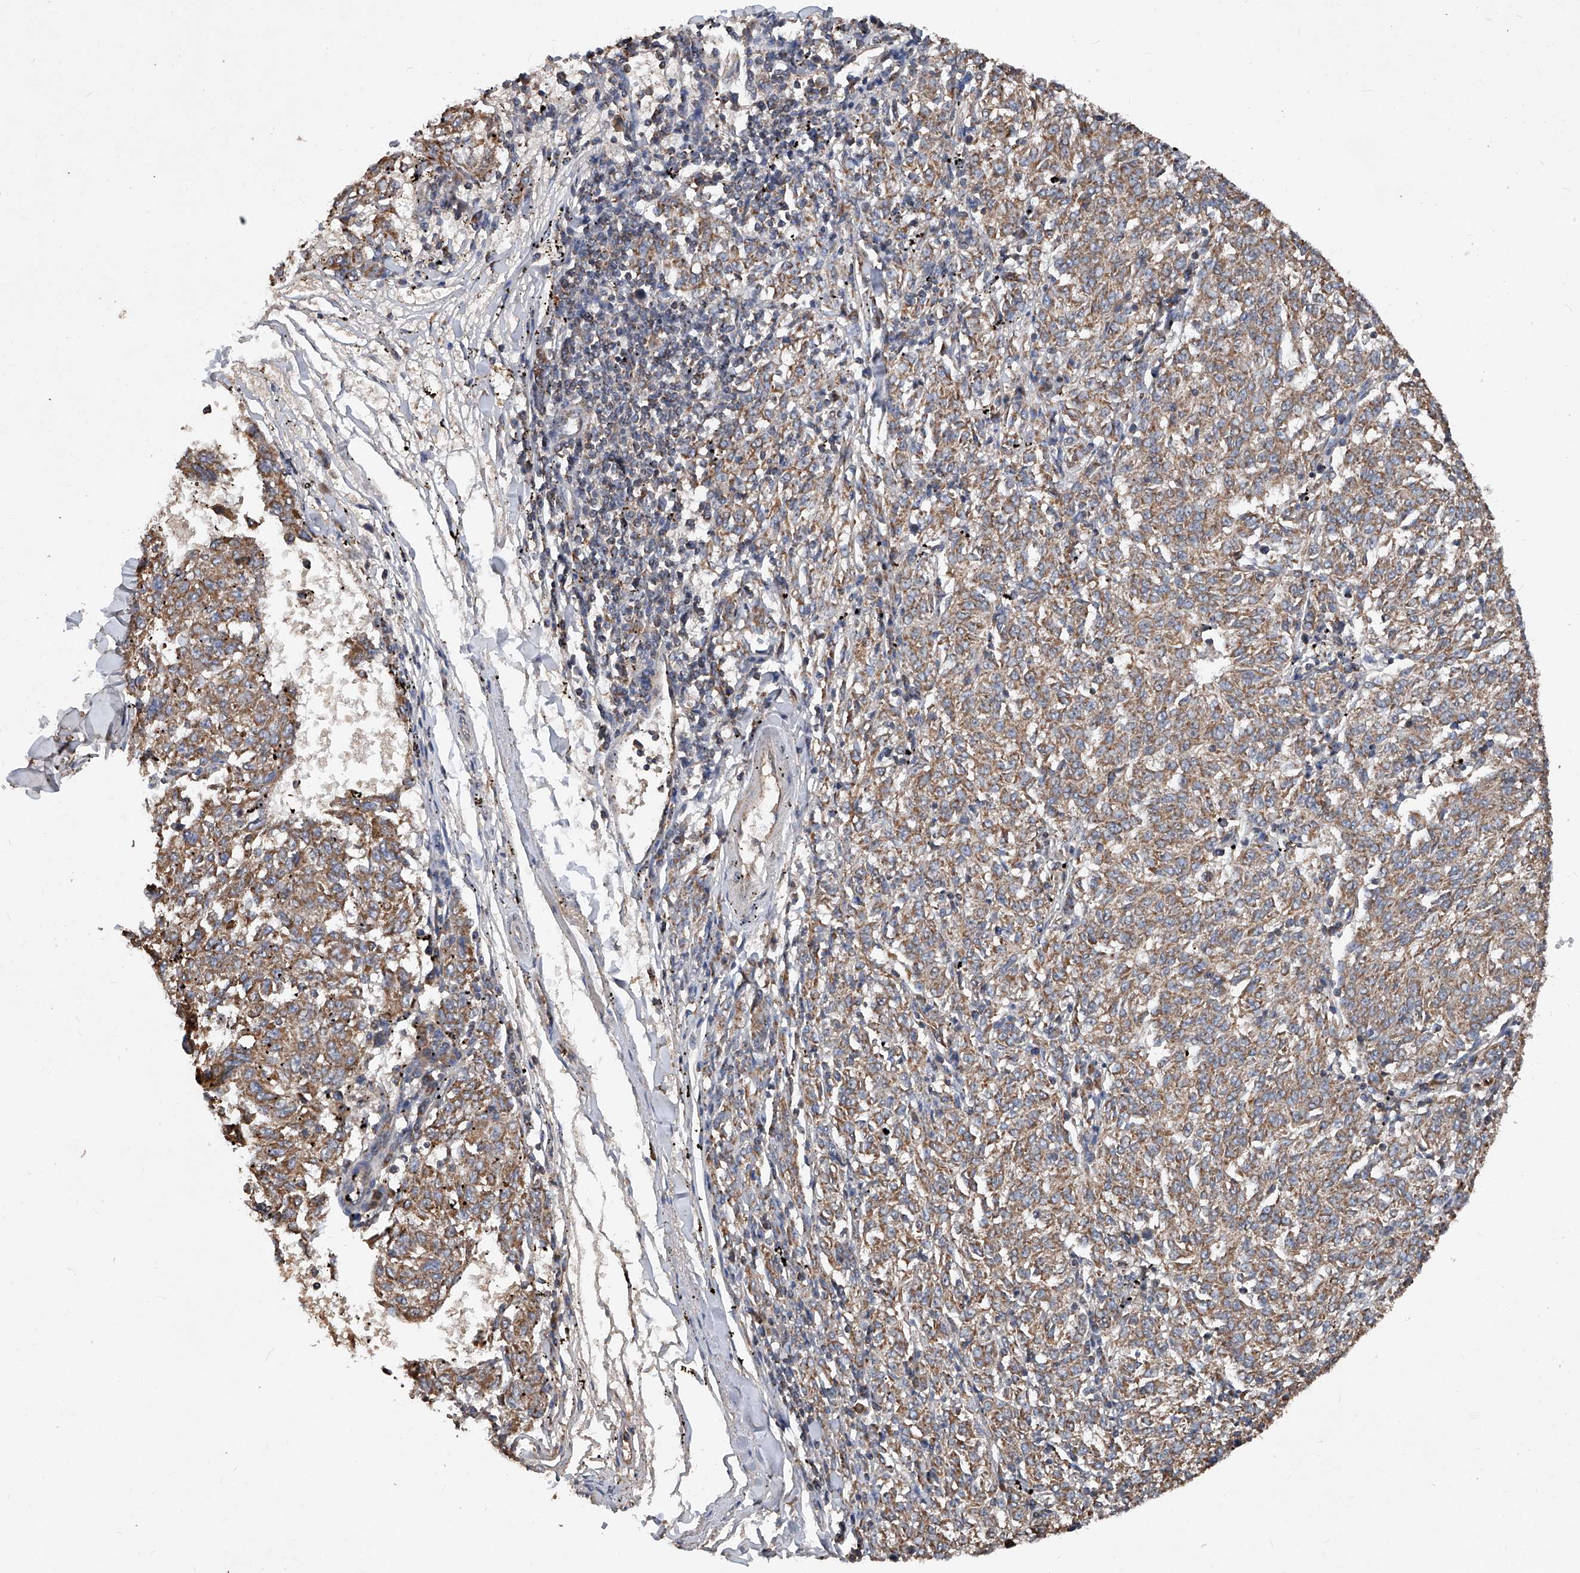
{"staining": {"intensity": "weak", "quantity": ">75%", "location": "cytoplasmic/membranous"}, "tissue": "melanoma", "cell_type": "Tumor cells", "image_type": "cancer", "snomed": [{"axis": "morphology", "description": "Malignant melanoma, NOS"}, {"axis": "topography", "description": "Skin"}], "caption": "Malignant melanoma stained with immunohistochemistry (IHC) demonstrates weak cytoplasmic/membranous expression in approximately >75% of tumor cells. Nuclei are stained in blue.", "gene": "SDHA", "patient": {"sex": "female", "age": 72}}